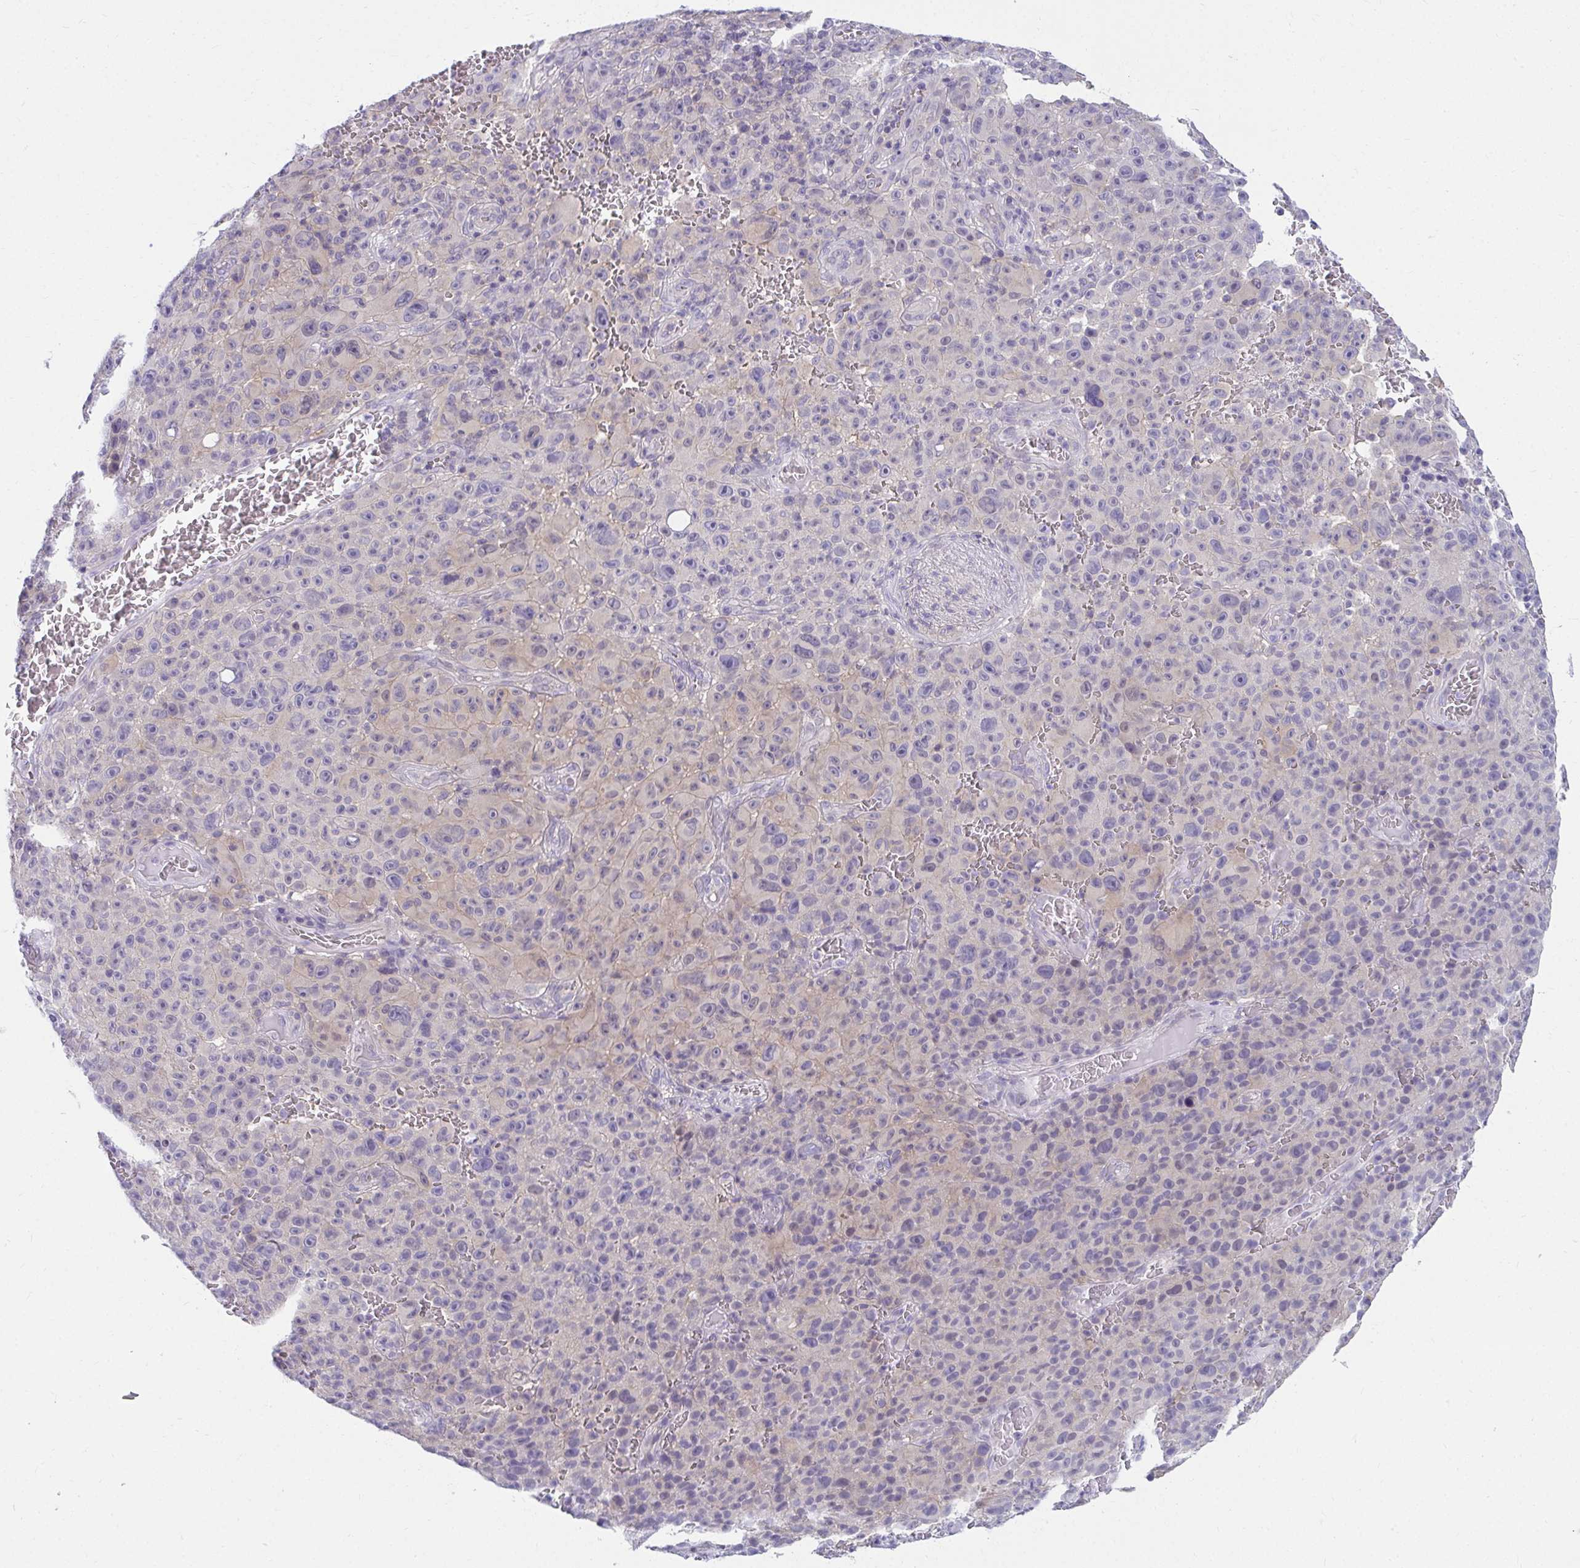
{"staining": {"intensity": "weak", "quantity": "<25%", "location": "cytoplasmic/membranous"}, "tissue": "melanoma", "cell_type": "Tumor cells", "image_type": "cancer", "snomed": [{"axis": "morphology", "description": "Malignant melanoma, NOS"}, {"axis": "topography", "description": "Skin"}], "caption": "Tumor cells are negative for protein expression in human malignant melanoma.", "gene": "C19orf81", "patient": {"sex": "female", "age": 82}}